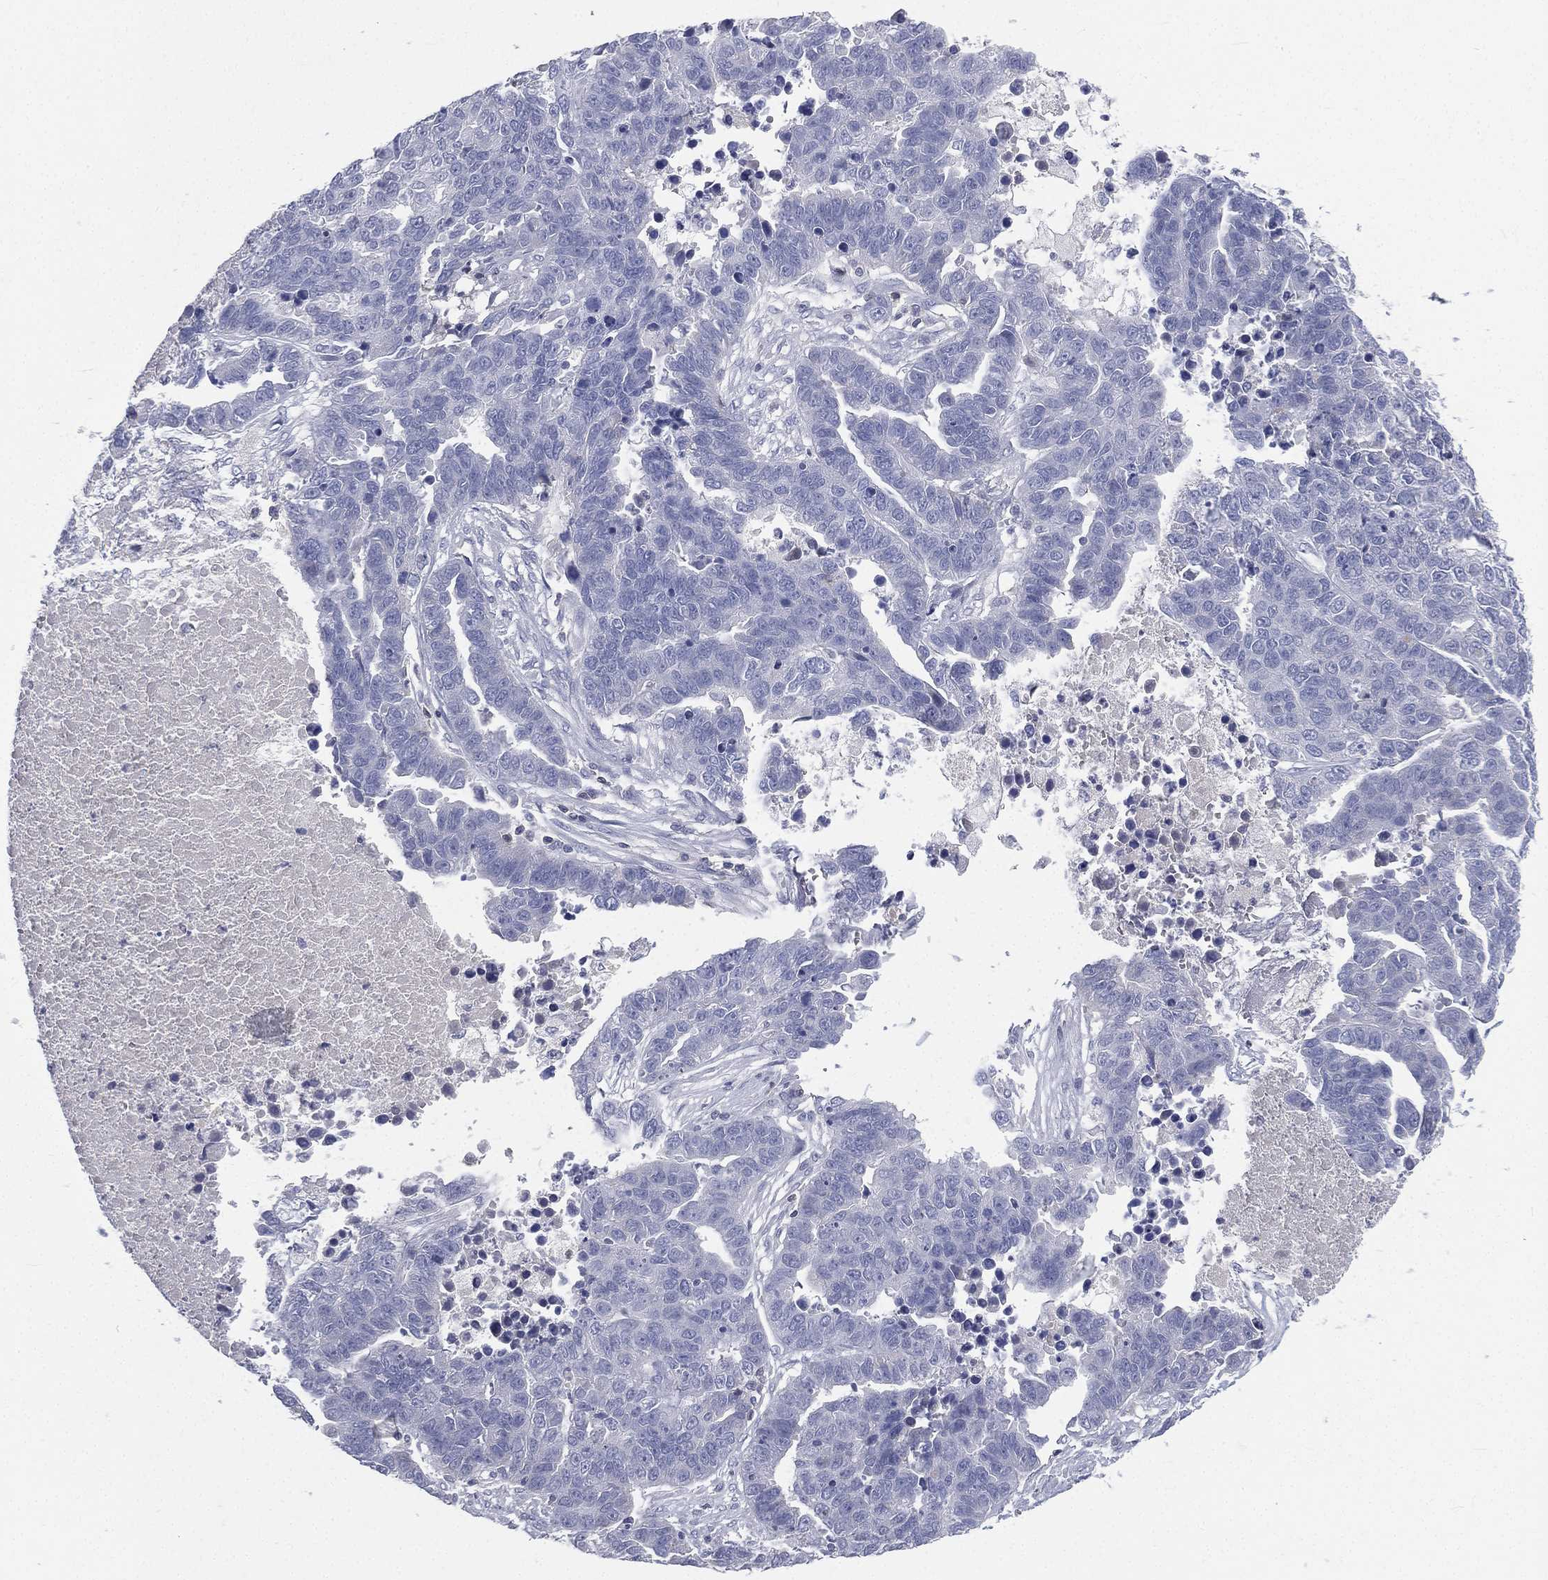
{"staining": {"intensity": "negative", "quantity": "none", "location": "none"}, "tissue": "ovarian cancer", "cell_type": "Tumor cells", "image_type": "cancer", "snomed": [{"axis": "morphology", "description": "Cystadenocarcinoma, serous, NOS"}, {"axis": "topography", "description": "Ovary"}], "caption": "A high-resolution micrograph shows immunohistochemistry staining of serous cystadenocarcinoma (ovarian), which exhibits no significant staining in tumor cells. (Stains: DAB immunohistochemistry (IHC) with hematoxylin counter stain, Microscopy: brightfield microscopy at high magnification).", "gene": "CD3D", "patient": {"sex": "female", "age": 87}}